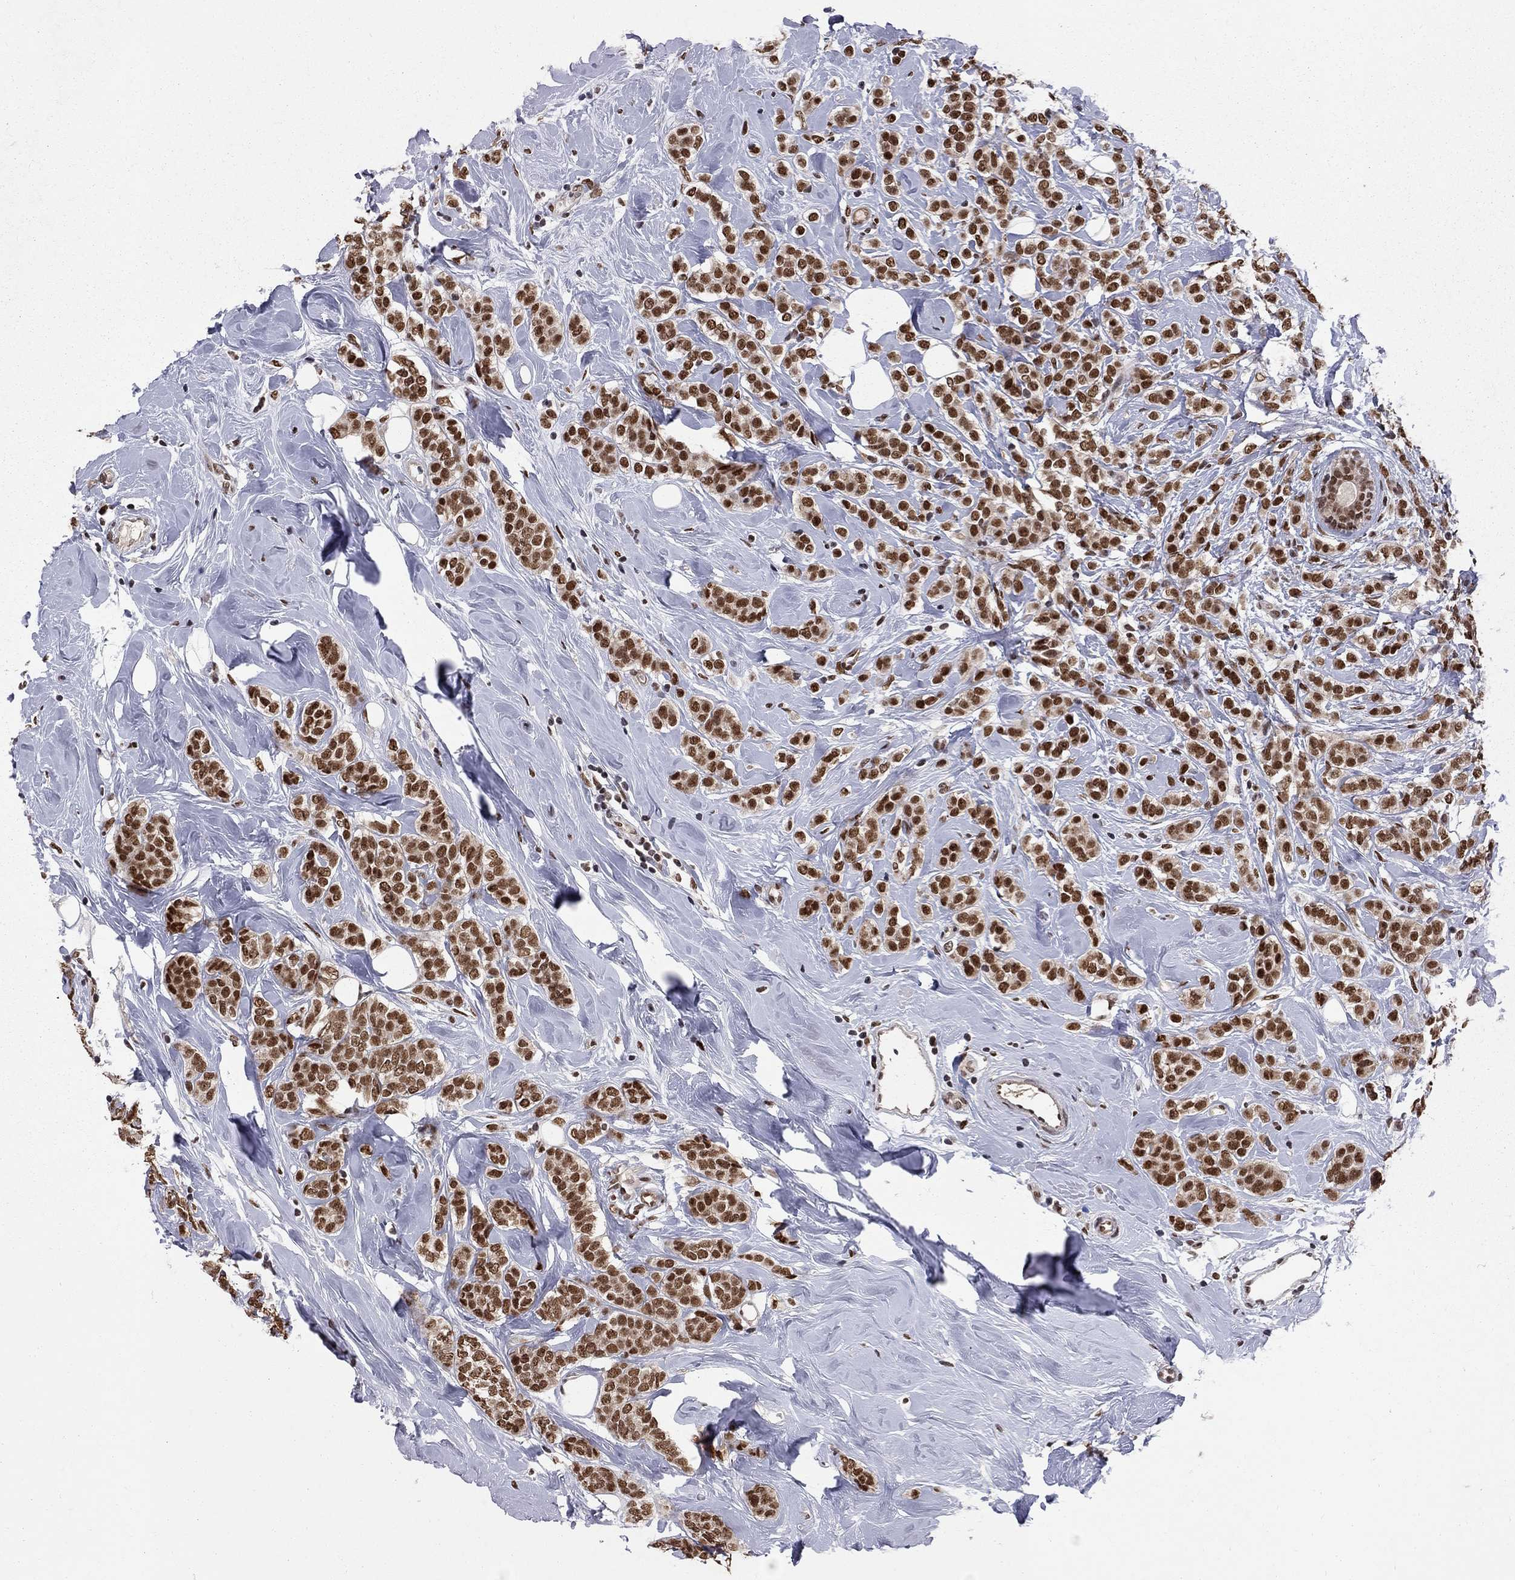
{"staining": {"intensity": "strong", "quantity": ">75%", "location": "nuclear"}, "tissue": "breast cancer", "cell_type": "Tumor cells", "image_type": "cancer", "snomed": [{"axis": "morphology", "description": "Lobular carcinoma"}, {"axis": "topography", "description": "Breast"}], "caption": "Protein staining exhibits strong nuclear expression in approximately >75% of tumor cells in breast cancer (lobular carcinoma).", "gene": "SAP30L", "patient": {"sex": "female", "age": 49}}